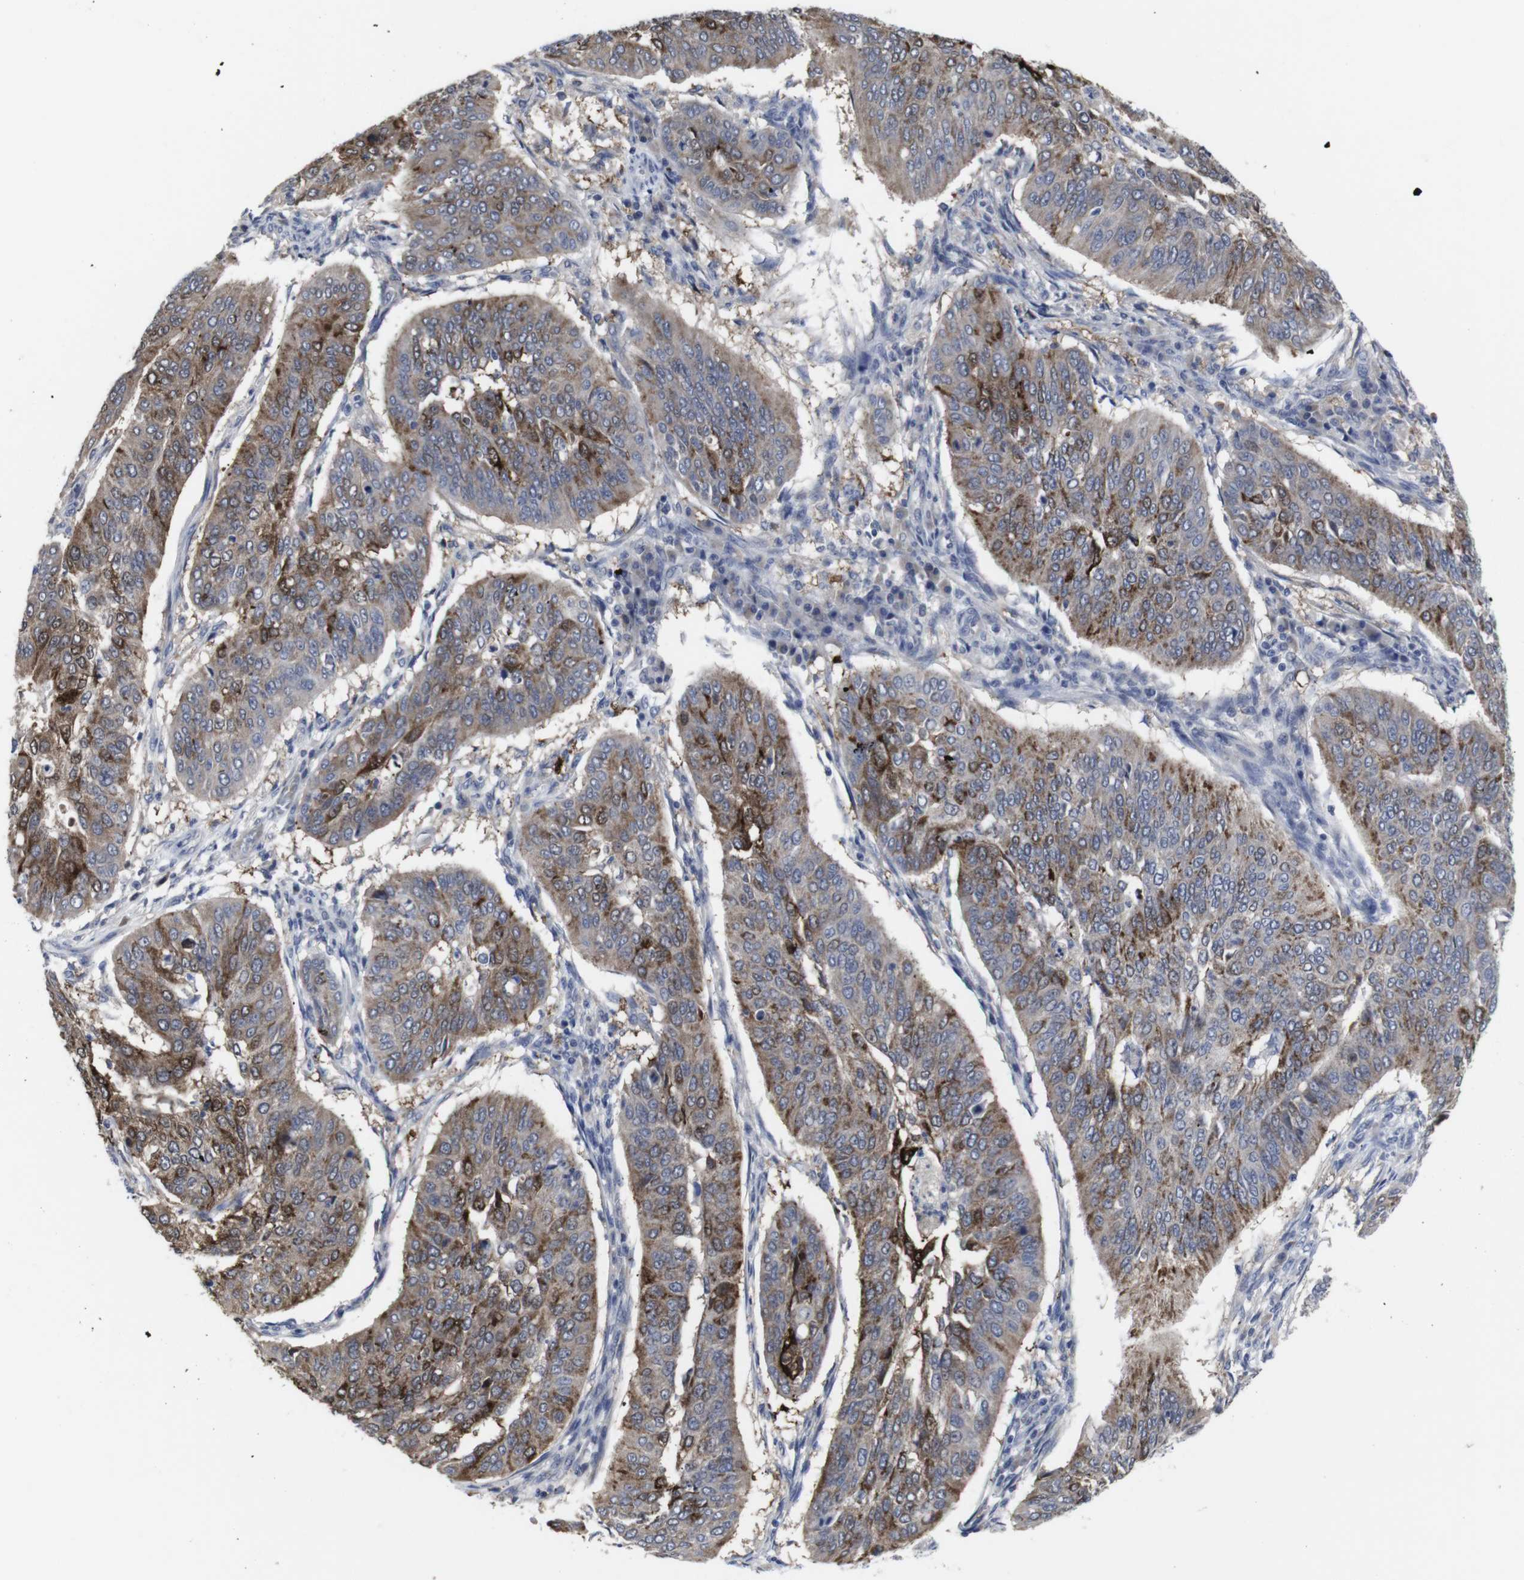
{"staining": {"intensity": "moderate", "quantity": ">75%", "location": "cytoplasmic/membranous"}, "tissue": "cervical cancer", "cell_type": "Tumor cells", "image_type": "cancer", "snomed": [{"axis": "morphology", "description": "Normal tissue, NOS"}, {"axis": "morphology", "description": "Squamous cell carcinoma, NOS"}, {"axis": "topography", "description": "Cervix"}], "caption": "Moderate cytoplasmic/membranous protein expression is appreciated in about >75% of tumor cells in squamous cell carcinoma (cervical).", "gene": "SNCG", "patient": {"sex": "female", "age": 39}}